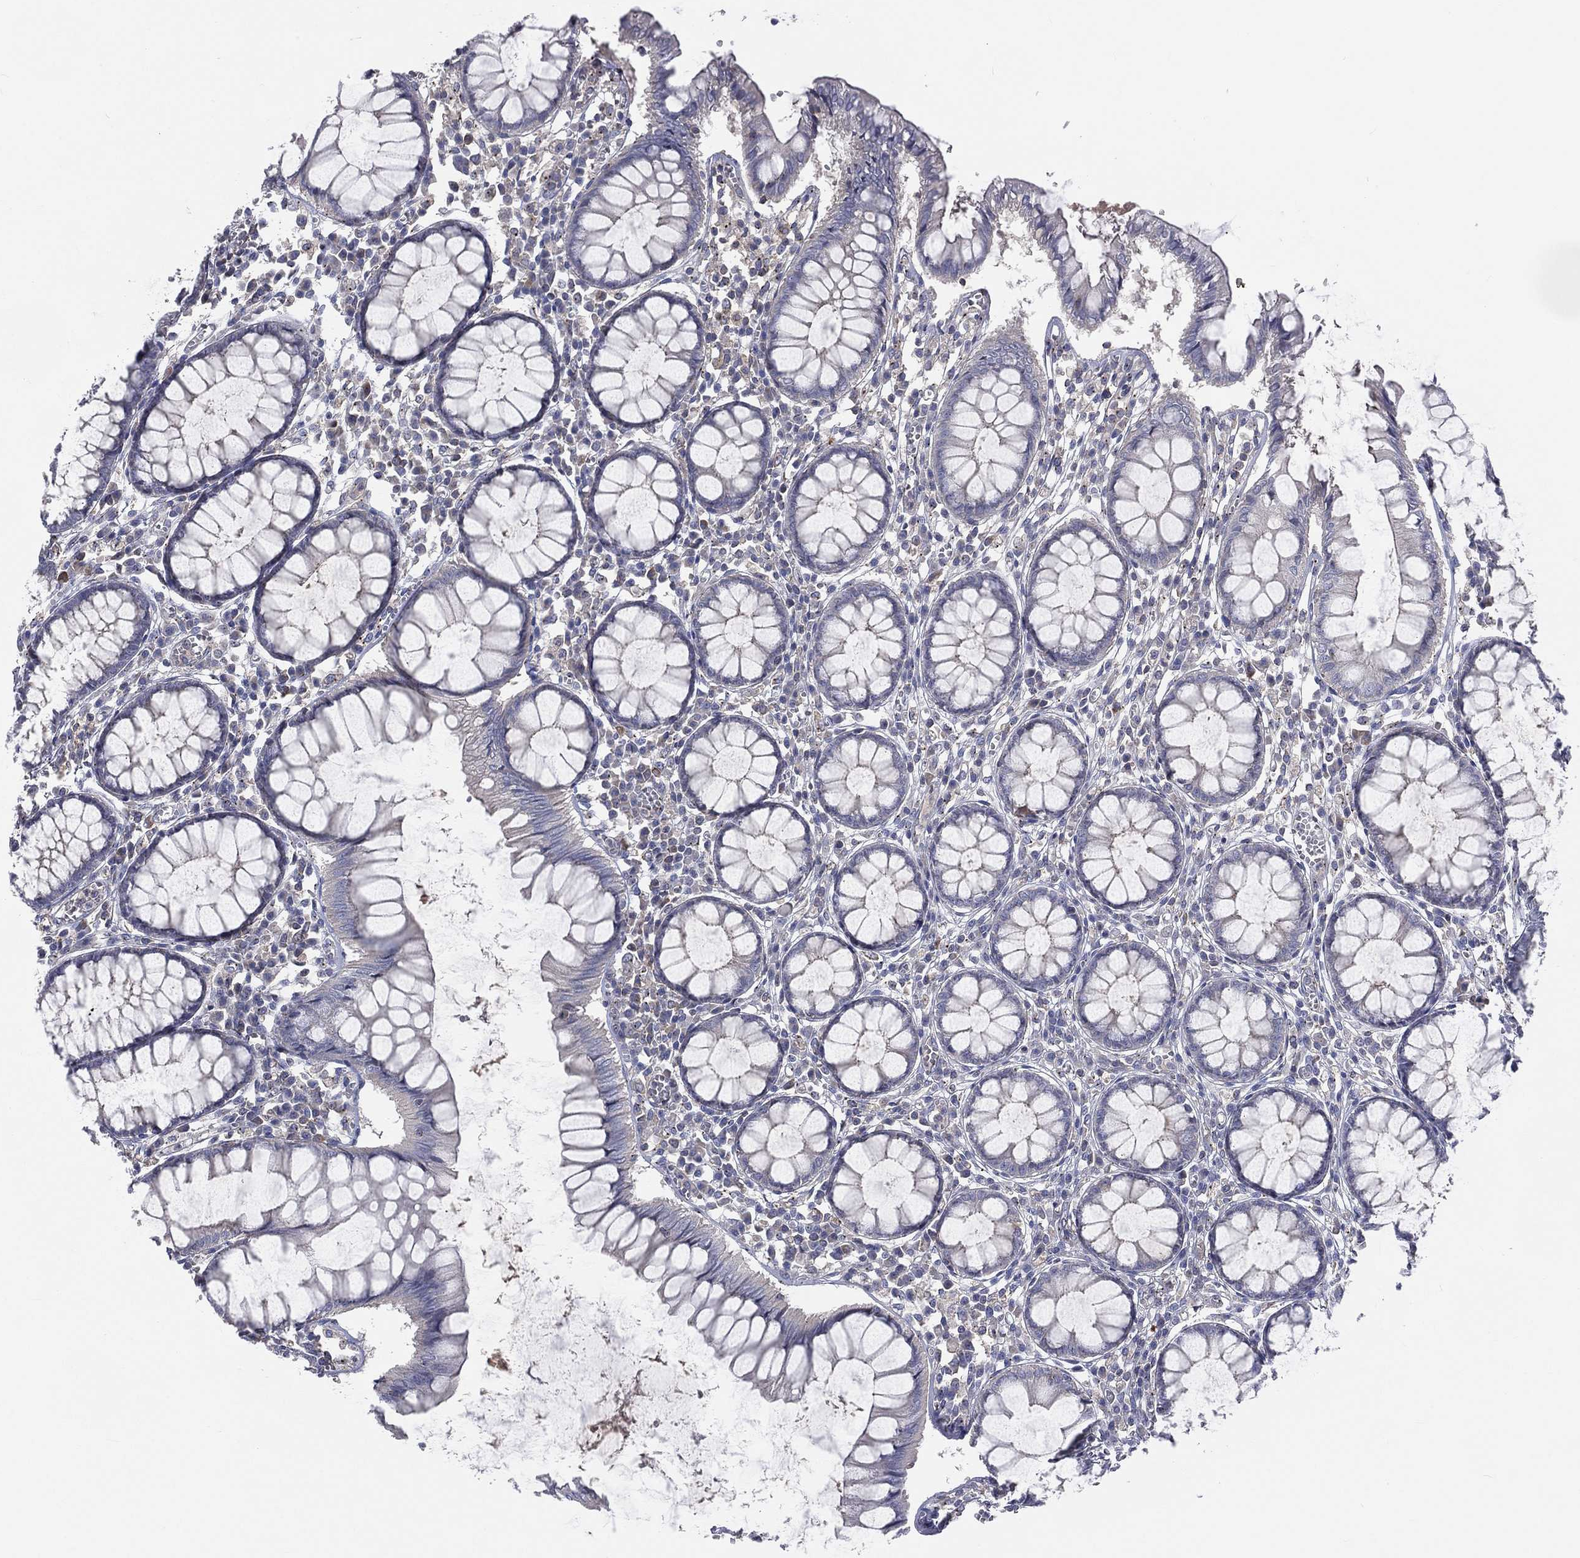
{"staining": {"intensity": "negative", "quantity": "none", "location": "none"}, "tissue": "colon", "cell_type": "Endothelial cells", "image_type": "normal", "snomed": [{"axis": "morphology", "description": "Normal tissue, NOS"}, {"axis": "topography", "description": "Colon"}], "caption": "Colon stained for a protein using IHC displays no positivity endothelial cells.", "gene": "CROCC", "patient": {"sex": "male", "age": 65}}